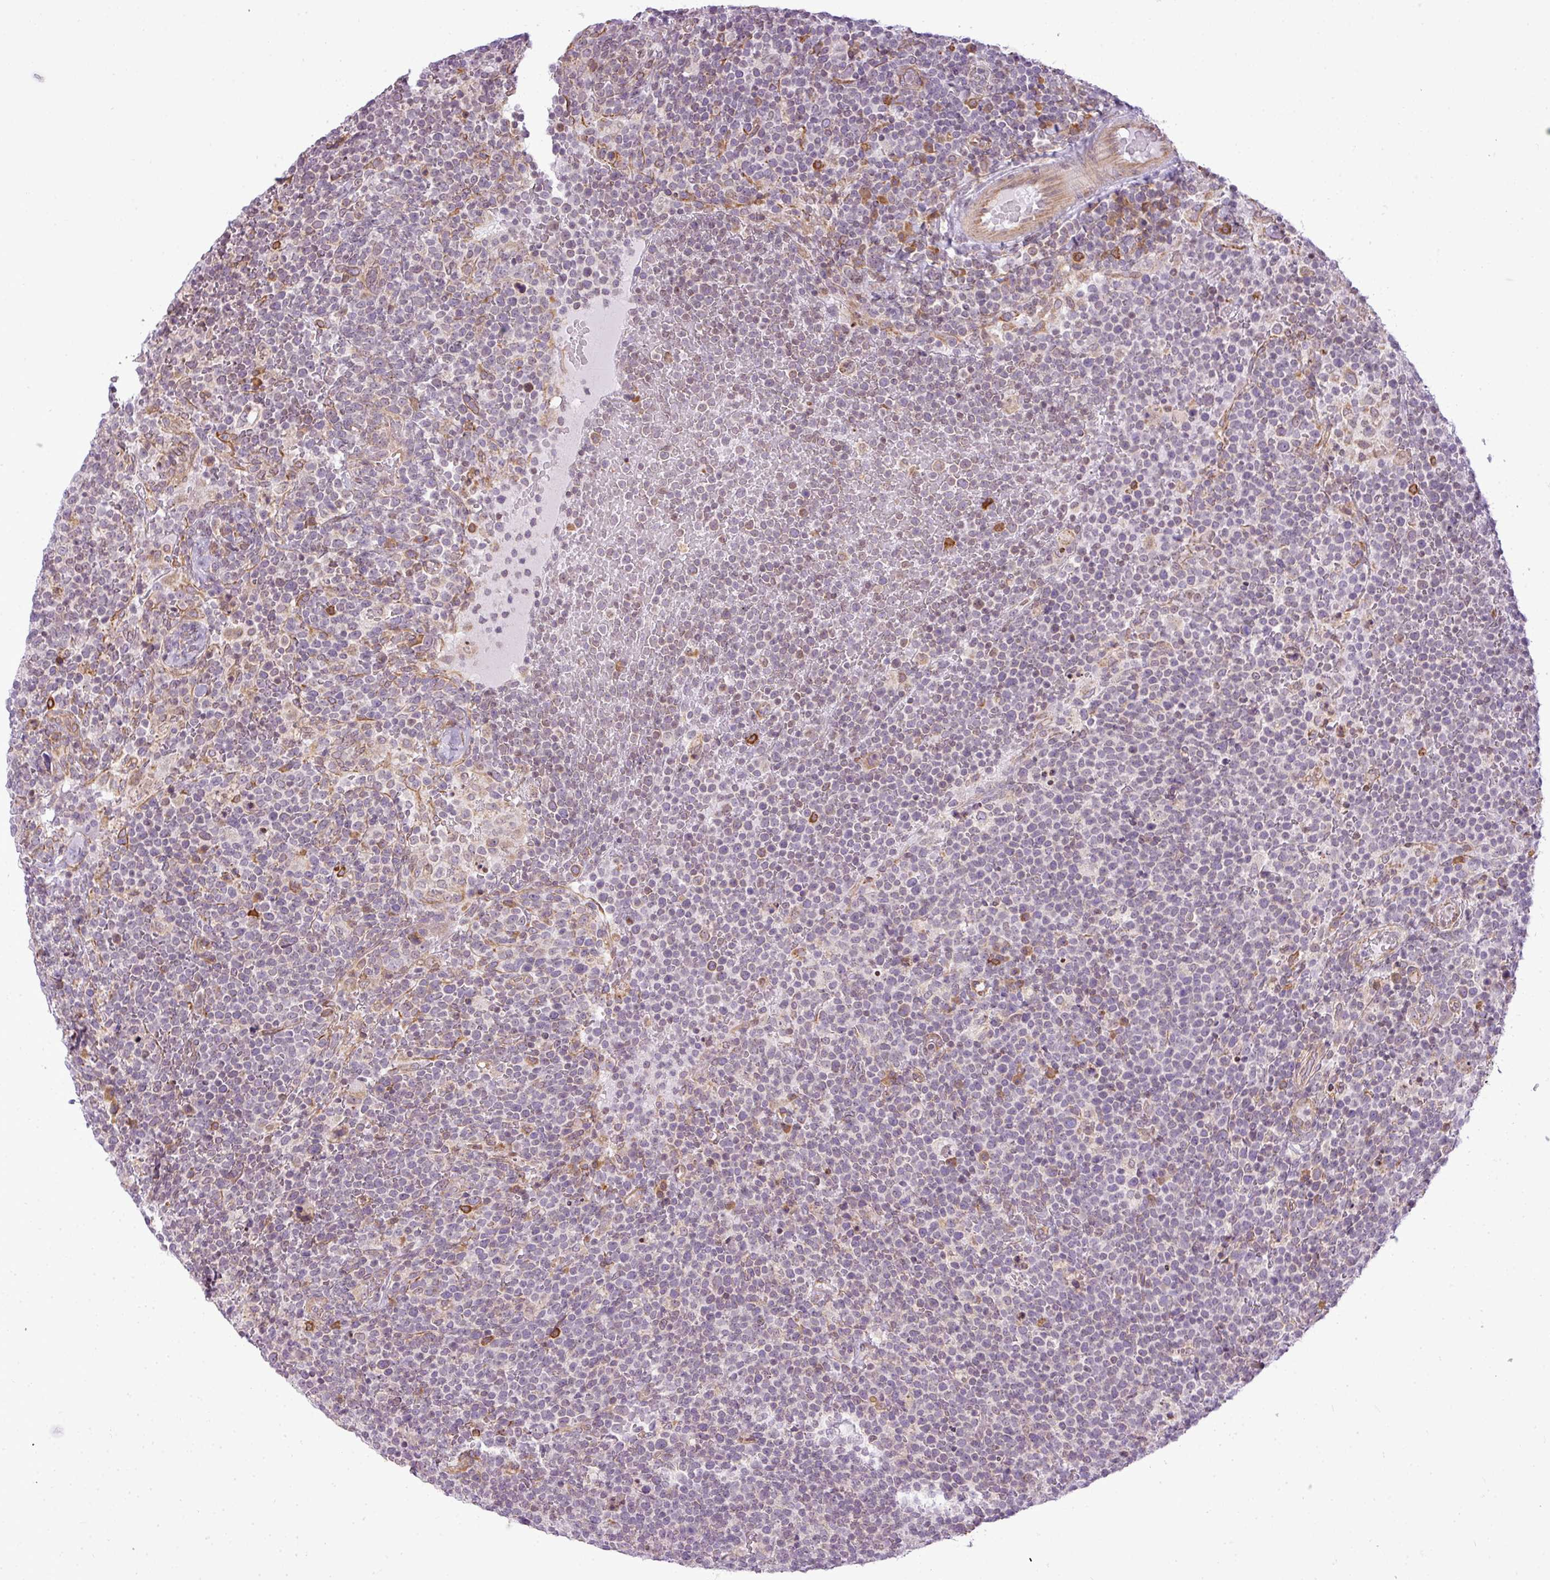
{"staining": {"intensity": "negative", "quantity": "none", "location": "none"}, "tissue": "lymphoma", "cell_type": "Tumor cells", "image_type": "cancer", "snomed": [{"axis": "morphology", "description": "Malignant lymphoma, non-Hodgkin's type, High grade"}, {"axis": "topography", "description": "Lymph node"}], "caption": "High-grade malignant lymphoma, non-Hodgkin's type was stained to show a protein in brown. There is no significant positivity in tumor cells.", "gene": "COX18", "patient": {"sex": "male", "age": 61}}